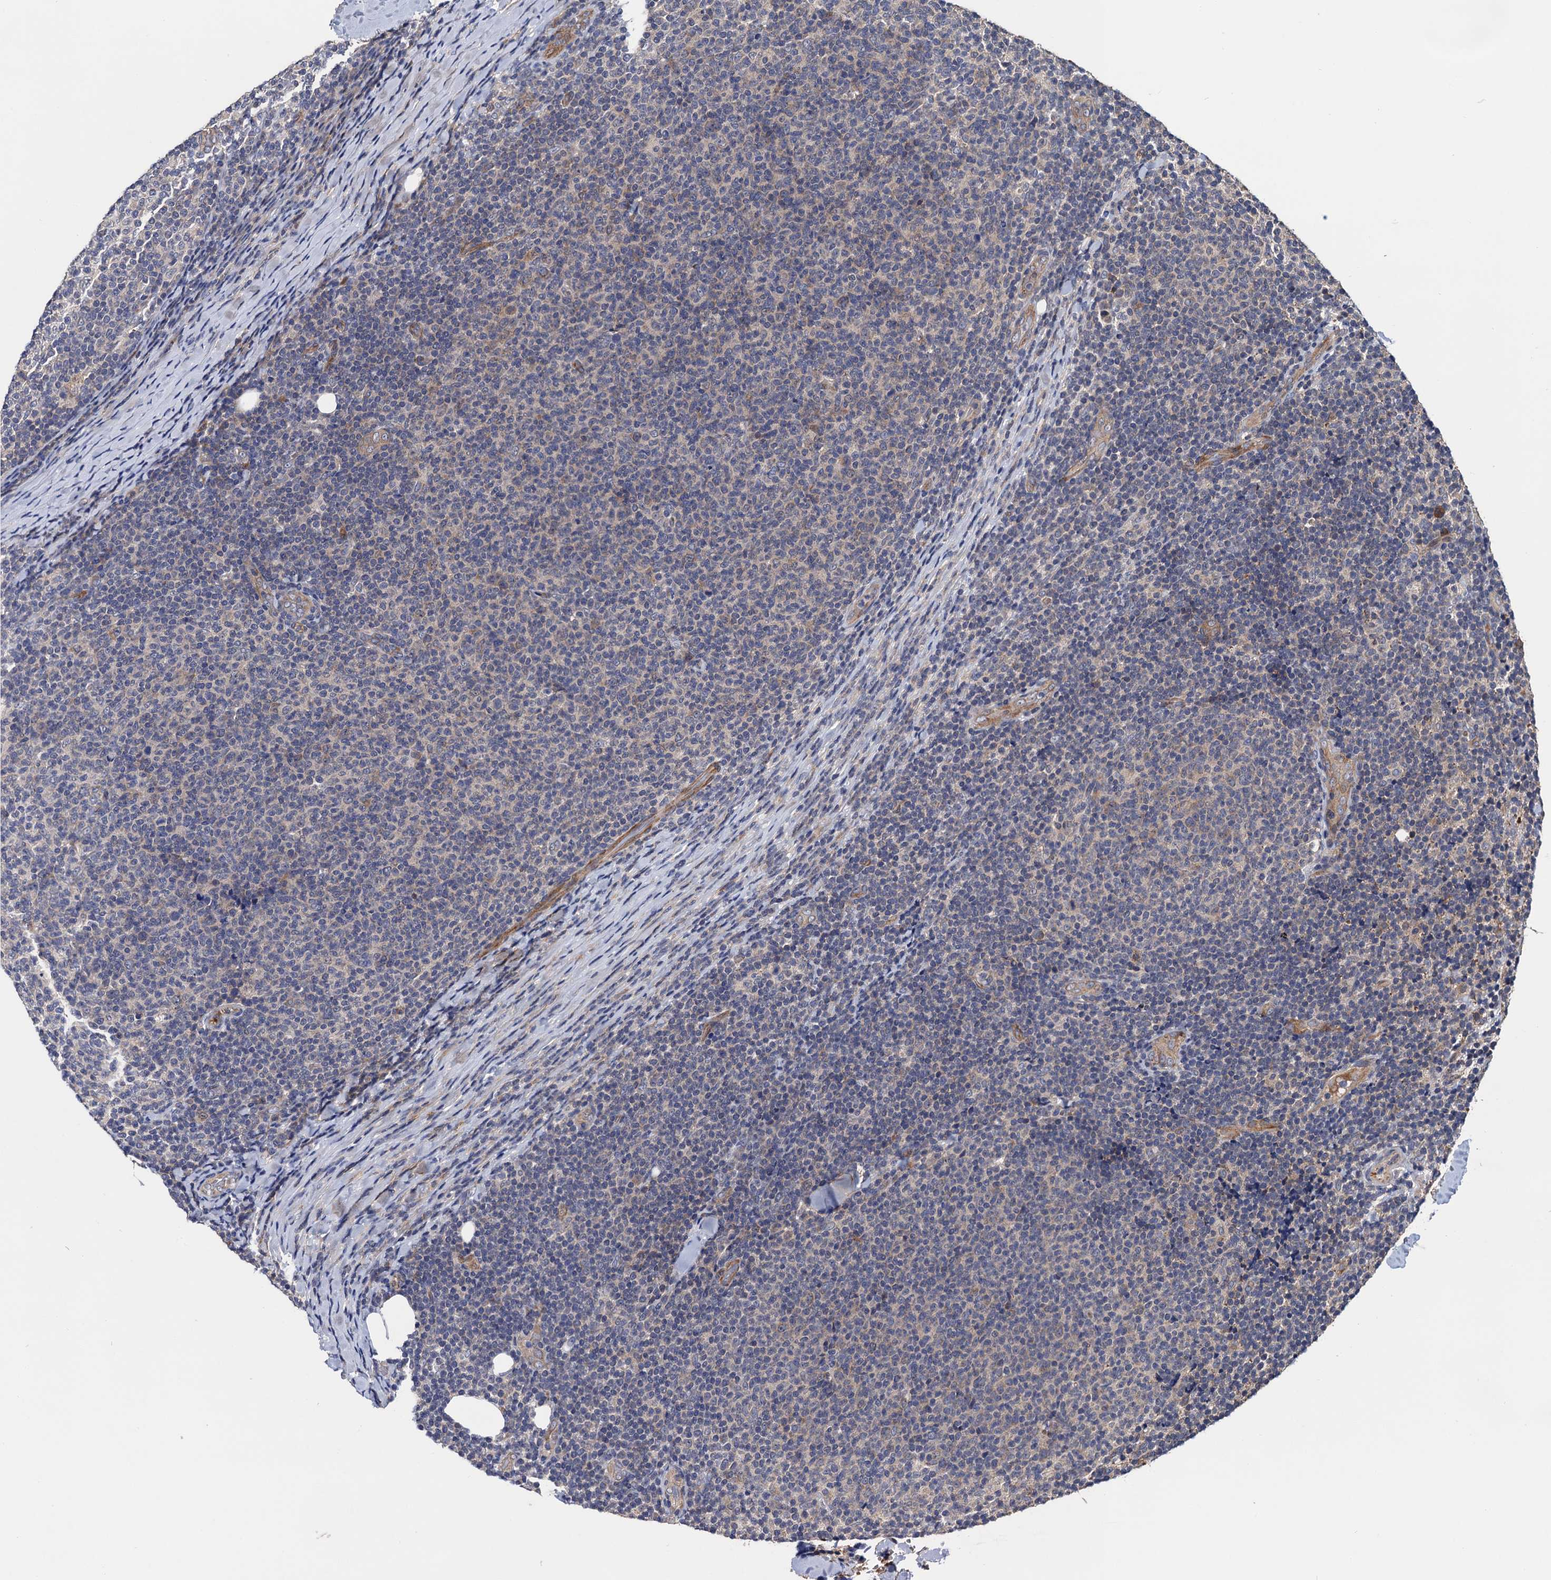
{"staining": {"intensity": "negative", "quantity": "none", "location": "none"}, "tissue": "lymphoma", "cell_type": "Tumor cells", "image_type": "cancer", "snomed": [{"axis": "morphology", "description": "Malignant lymphoma, non-Hodgkin's type, Low grade"}, {"axis": "topography", "description": "Lymph node"}], "caption": "Immunohistochemical staining of low-grade malignant lymphoma, non-Hodgkin's type exhibits no significant positivity in tumor cells.", "gene": "TRMT112", "patient": {"sex": "male", "age": 66}}